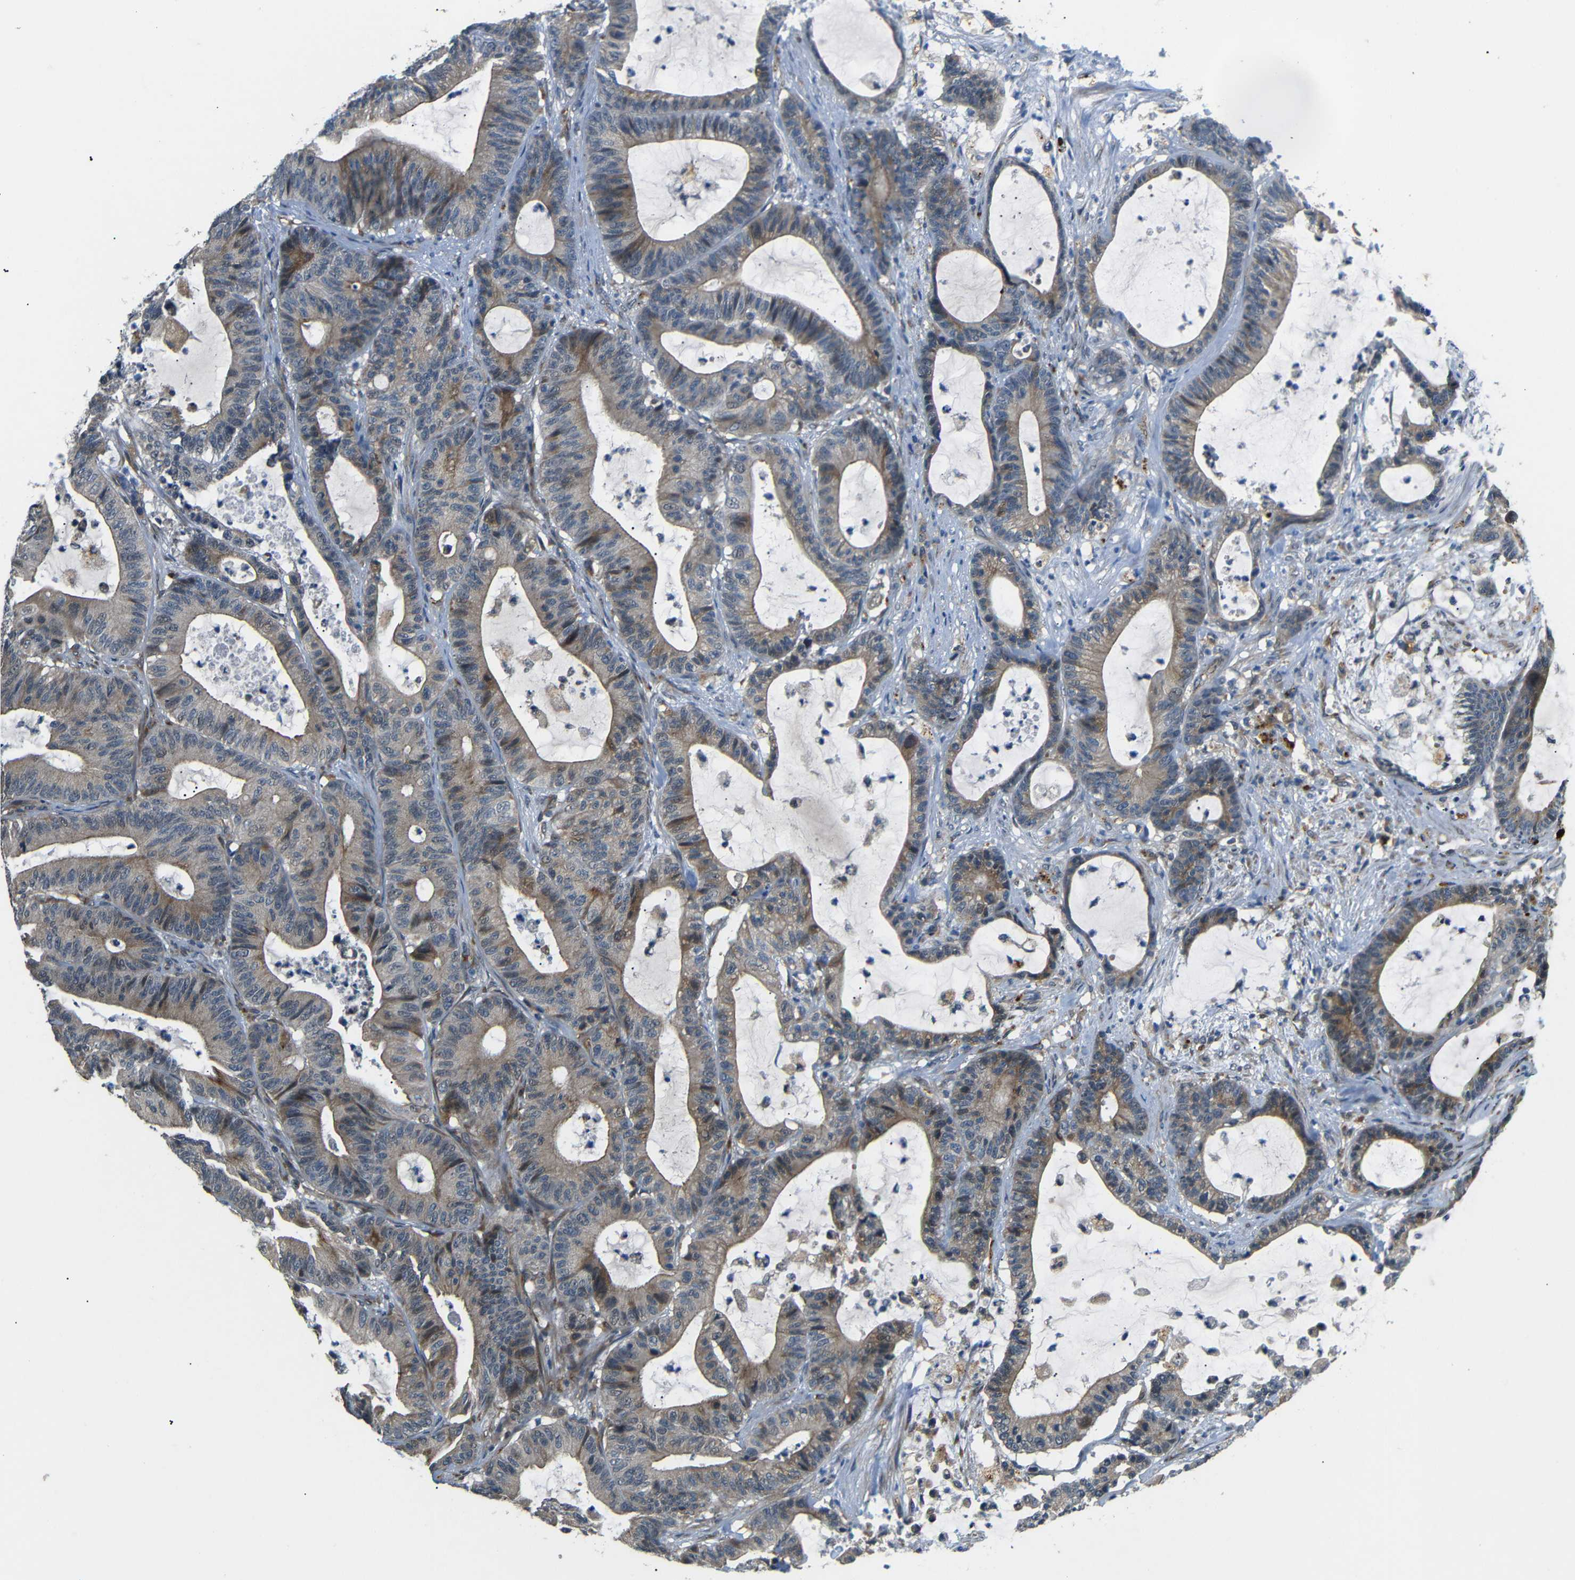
{"staining": {"intensity": "weak", "quantity": ">75%", "location": "cytoplasmic/membranous"}, "tissue": "colorectal cancer", "cell_type": "Tumor cells", "image_type": "cancer", "snomed": [{"axis": "morphology", "description": "Adenocarcinoma, NOS"}, {"axis": "topography", "description": "Colon"}], "caption": "Colorectal cancer (adenocarcinoma) stained with a brown dye demonstrates weak cytoplasmic/membranous positive positivity in approximately >75% of tumor cells.", "gene": "ATP7A", "patient": {"sex": "female", "age": 84}}